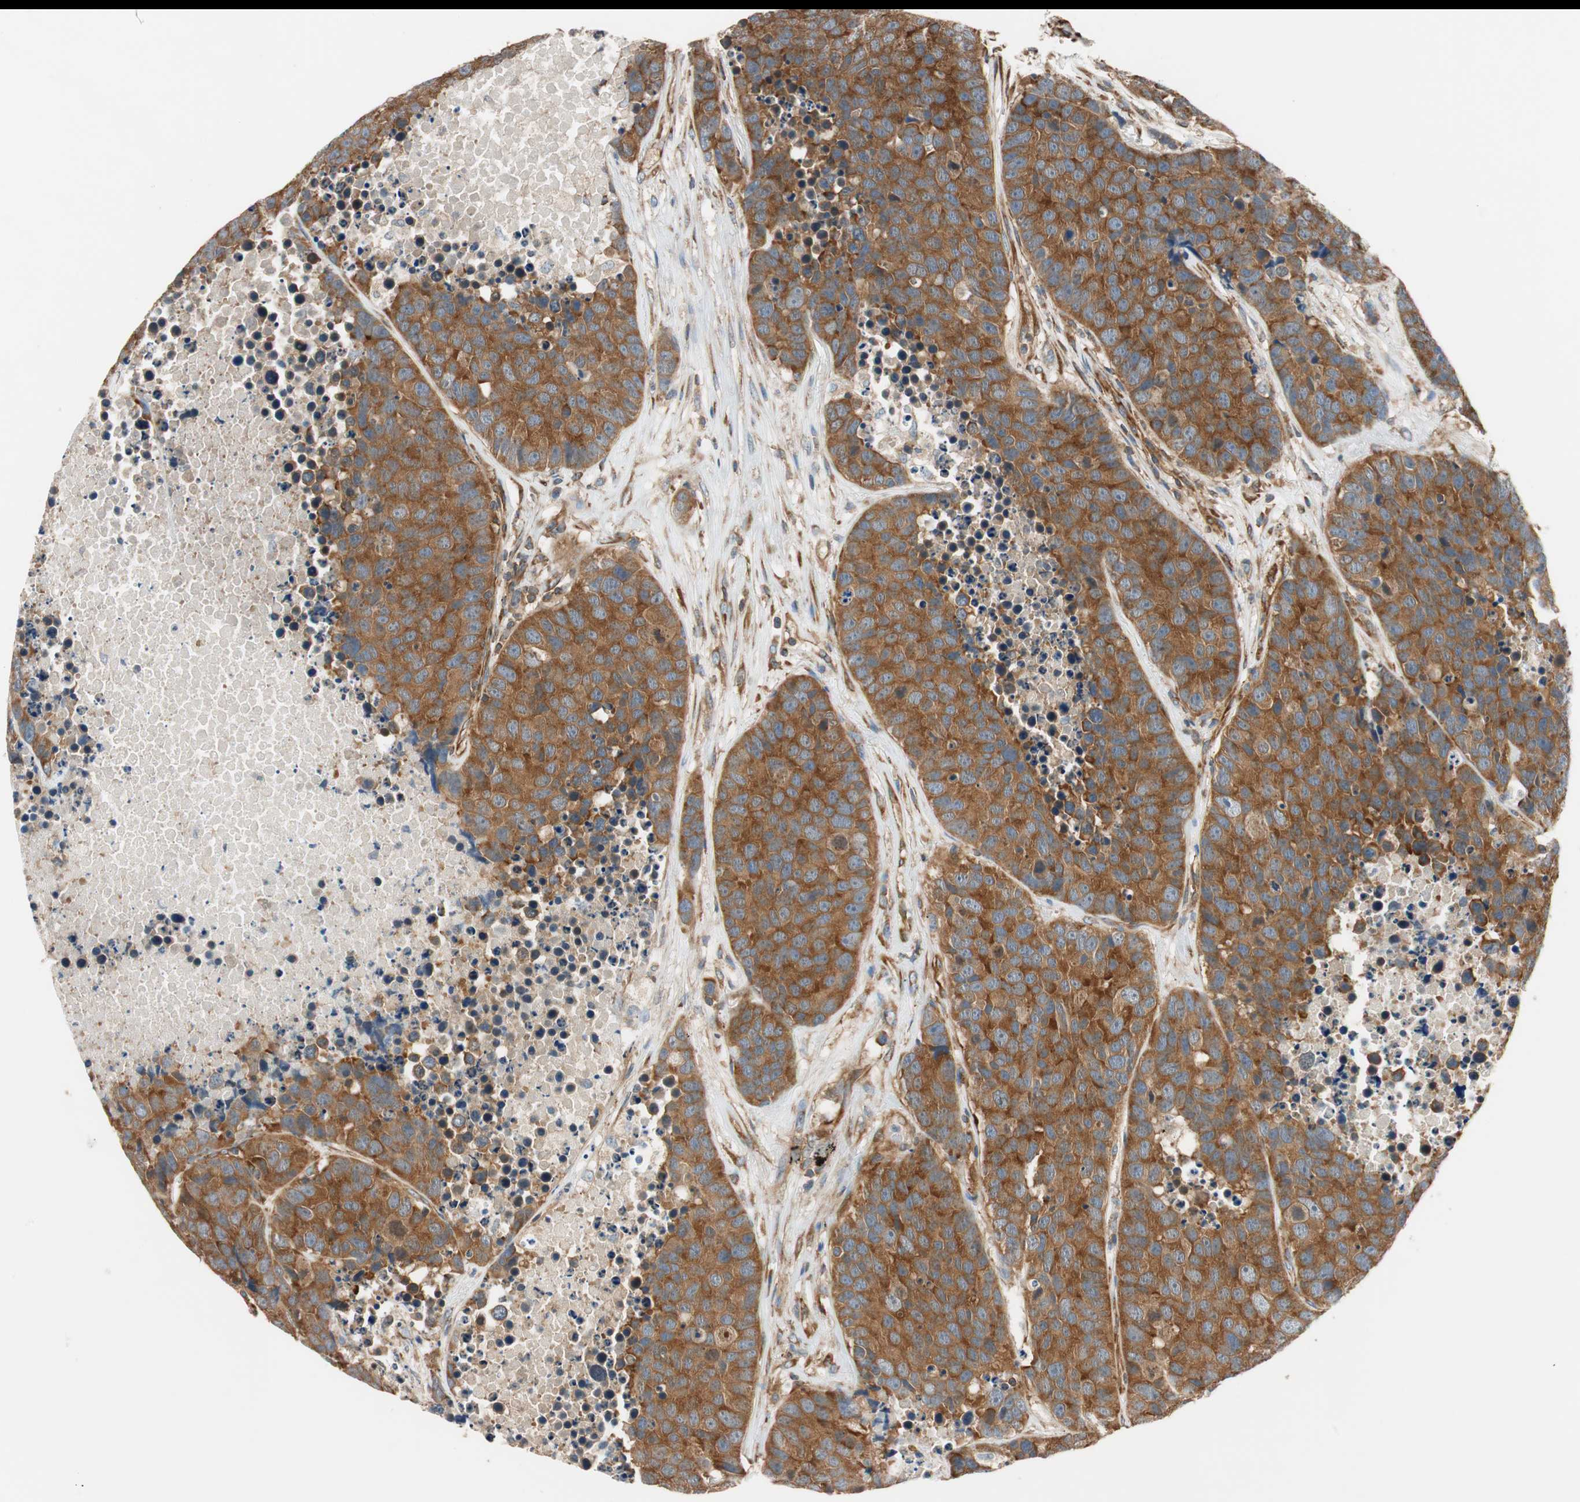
{"staining": {"intensity": "strong", "quantity": ">75%", "location": "cytoplasmic/membranous"}, "tissue": "carcinoid", "cell_type": "Tumor cells", "image_type": "cancer", "snomed": [{"axis": "morphology", "description": "Carcinoid, malignant, NOS"}, {"axis": "topography", "description": "Lung"}], "caption": "Immunohistochemical staining of carcinoid (malignant) reveals strong cytoplasmic/membranous protein positivity in about >75% of tumor cells. Using DAB (brown) and hematoxylin (blue) stains, captured at high magnification using brightfield microscopy.", "gene": "WASL", "patient": {"sex": "male", "age": 60}}